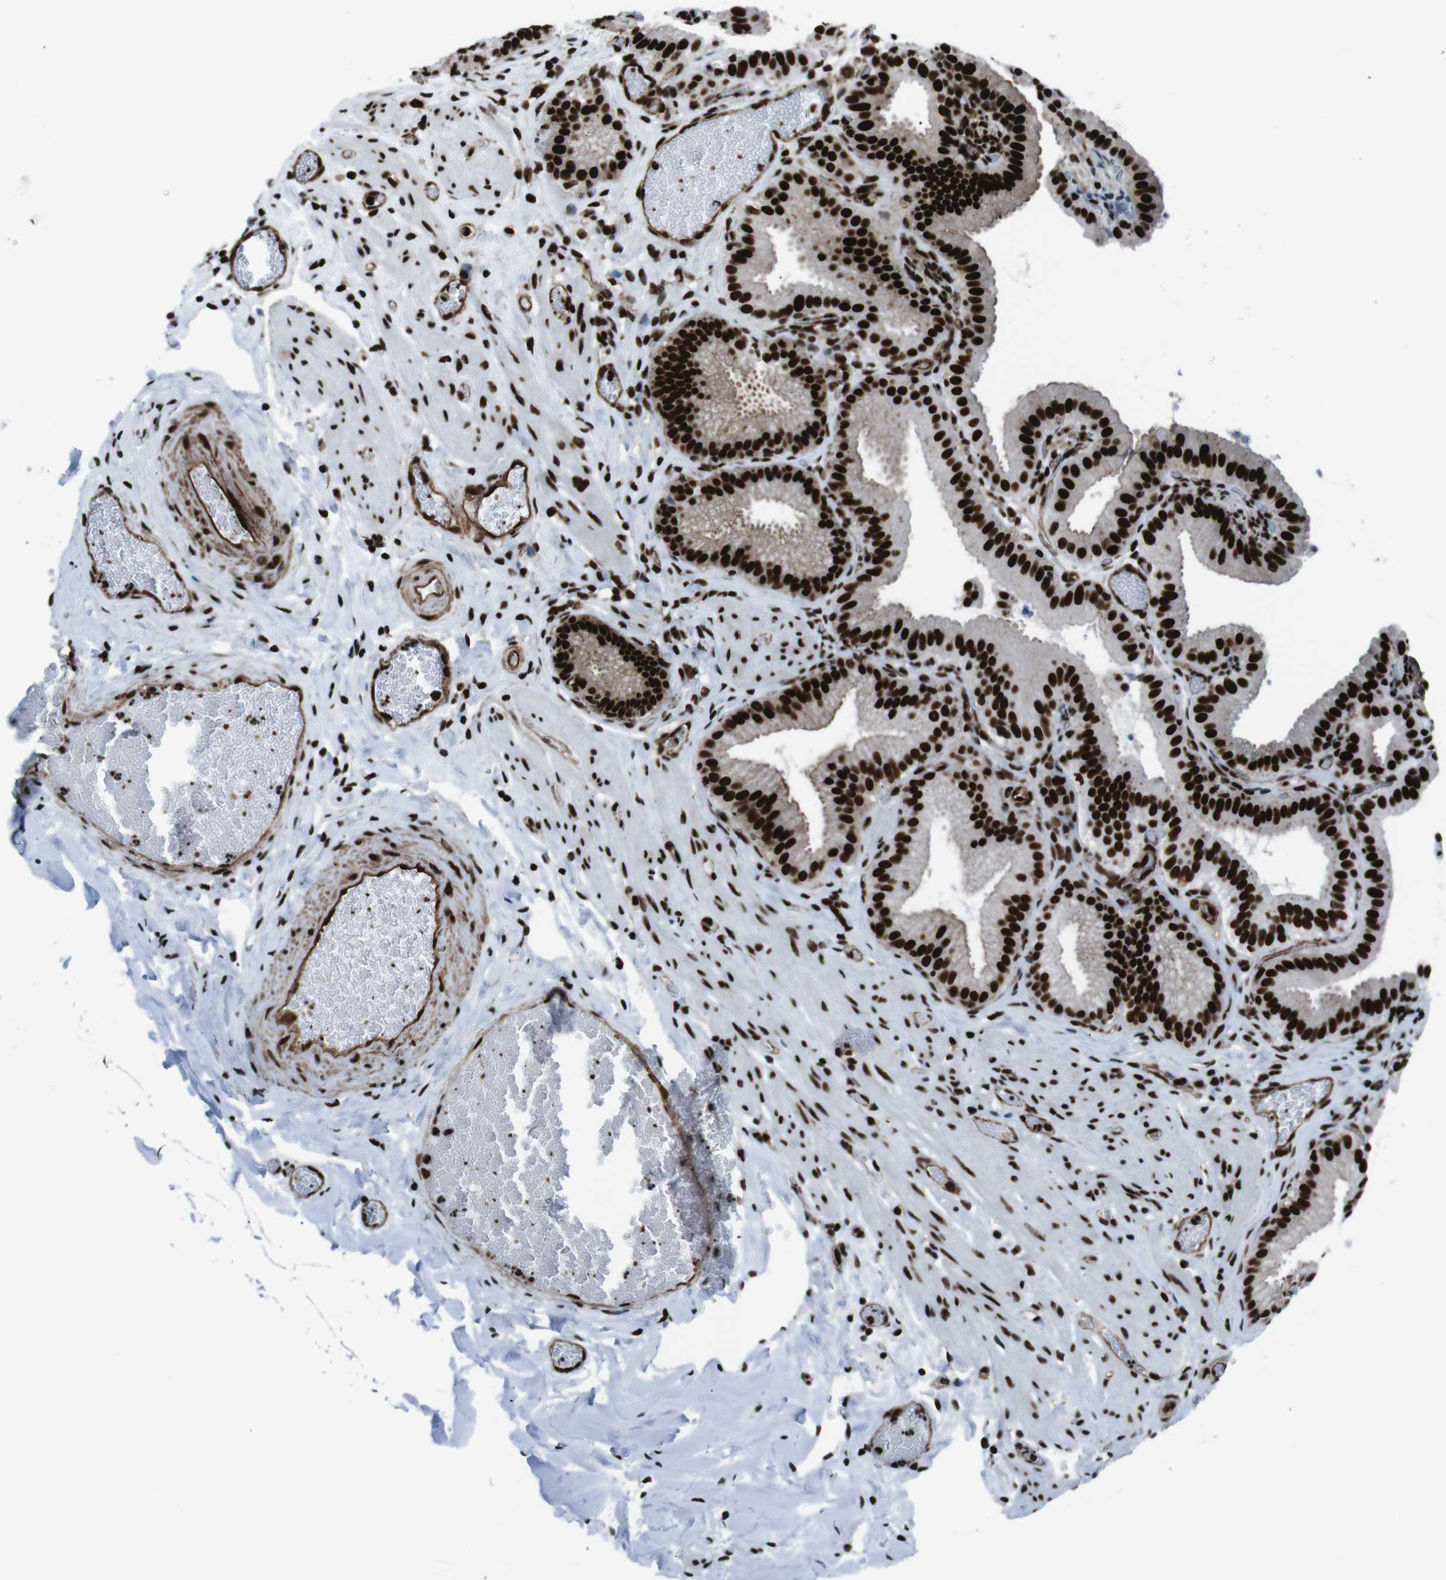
{"staining": {"intensity": "strong", "quantity": ">75%", "location": "nuclear"}, "tissue": "gallbladder", "cell_type": "Glandular cells", "image_type": "normal", "snomed": [{"axis": "morphology", "description": "Normal tissue, NOS"}, {"axis": "topography", "description": "Gallbladder"}], "caption": "Protein staining of benign gallbladder demonstrates strong nuclear expression in approximately >75% of glandular cells.", "gene": "HNRNPU", "patient": {"sex": "male", "age": 54}}